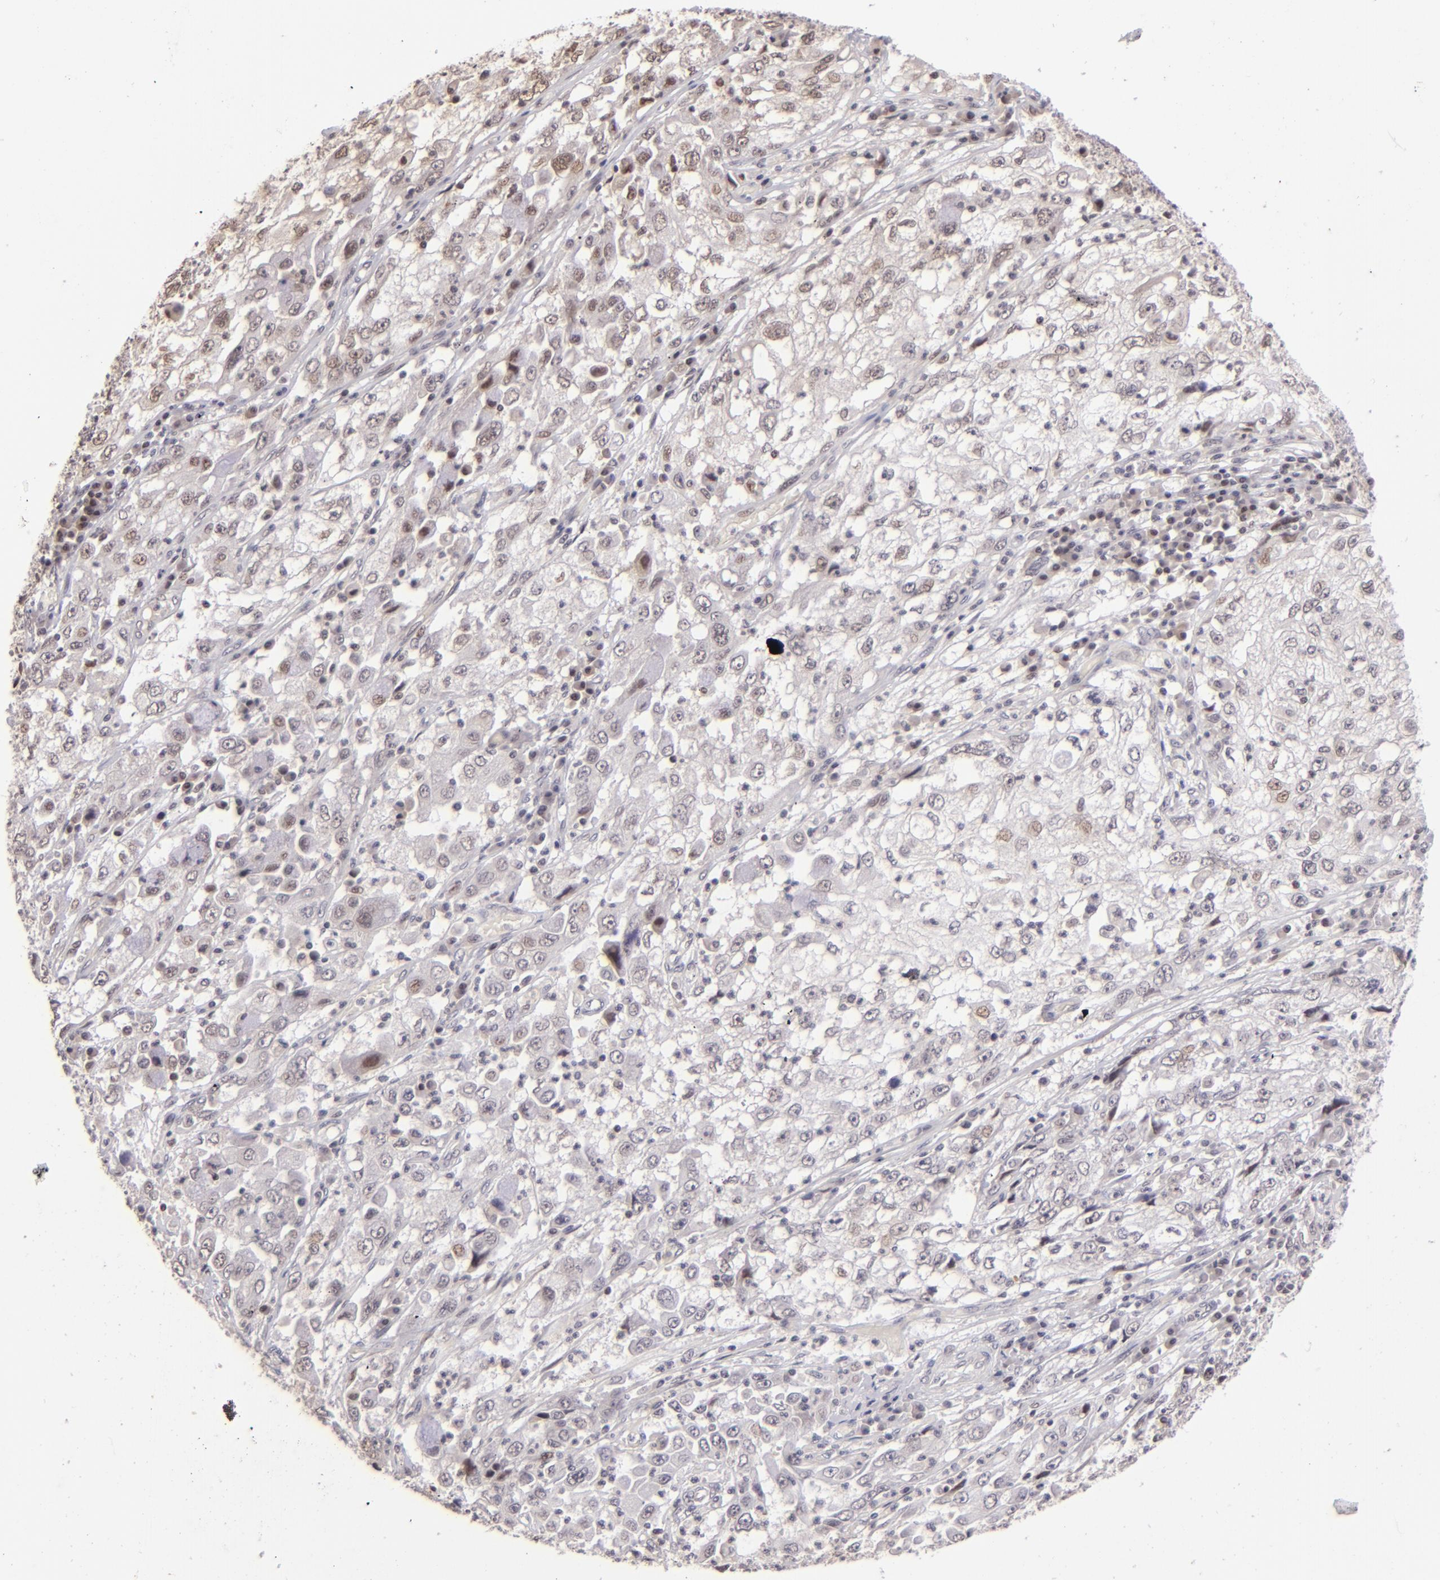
{"staining": {"intensity": "weak", "quantity": "<25%", "location": "nuclear"}, "tissue": "cervical cancer", "cell_type": "Tumor cells", "image_type": "cancer", "snomed": [{"axis": "morphology", "description": "Squamous cell carcinoma, NOS"}, {"axis": "topography", "description": "Cervix"}], "caption": "Tumor cells are negative for protein expression in human cervical cancer.", "gene": "RARB", "patient": {"sex": "female", "age": 36}}